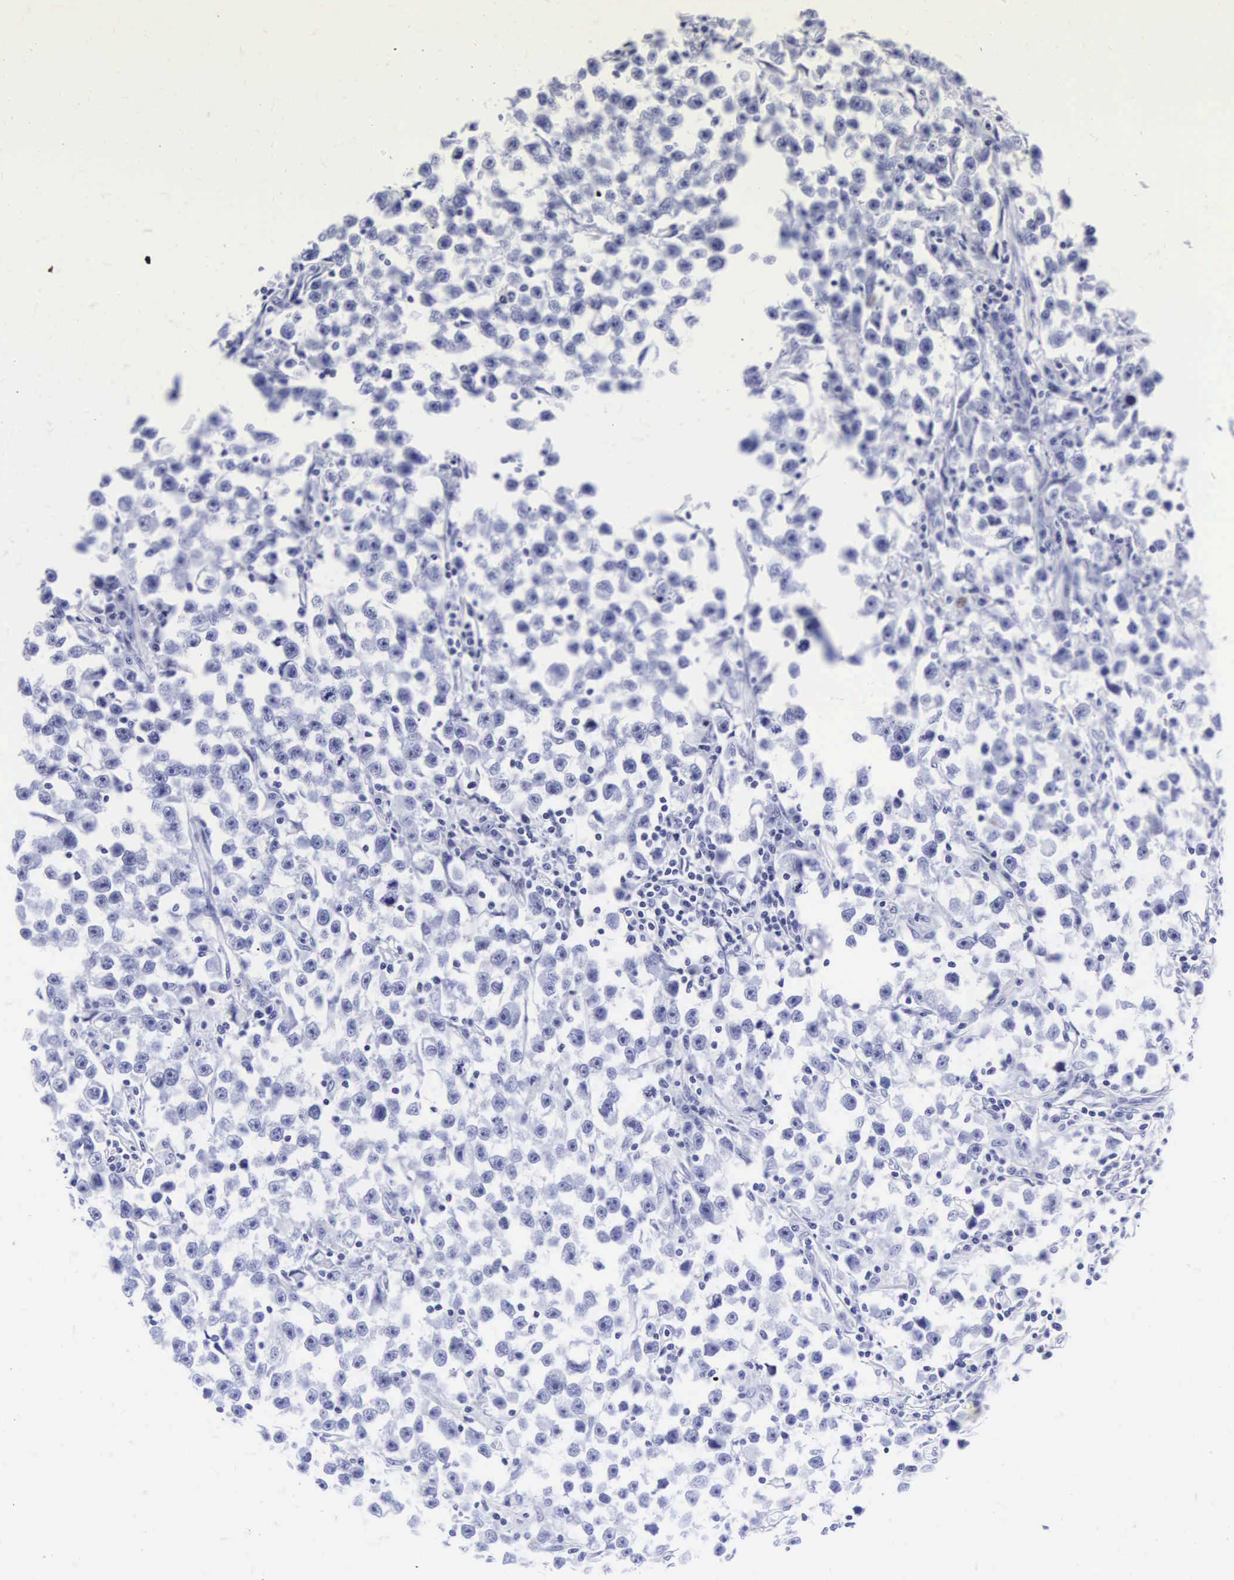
{"staining": {"intensity": "negative", "quantity": "none", "location": "none"}, "tissue": "testis cancer", "cell_type": "Tumor cells", "image_type": "cancer", "snomed": [{"axis": "morphology", "description": "Seminoma, NOS"}, {"axis": "topography", "description": "Testis"}], "caption": "Human testis cancer stained for a protein using immunohistochemistry (IHC) reveals no staining in tumor cells.", "gene": "CGB3", "patient": {"sex": "male", "age": 33}}